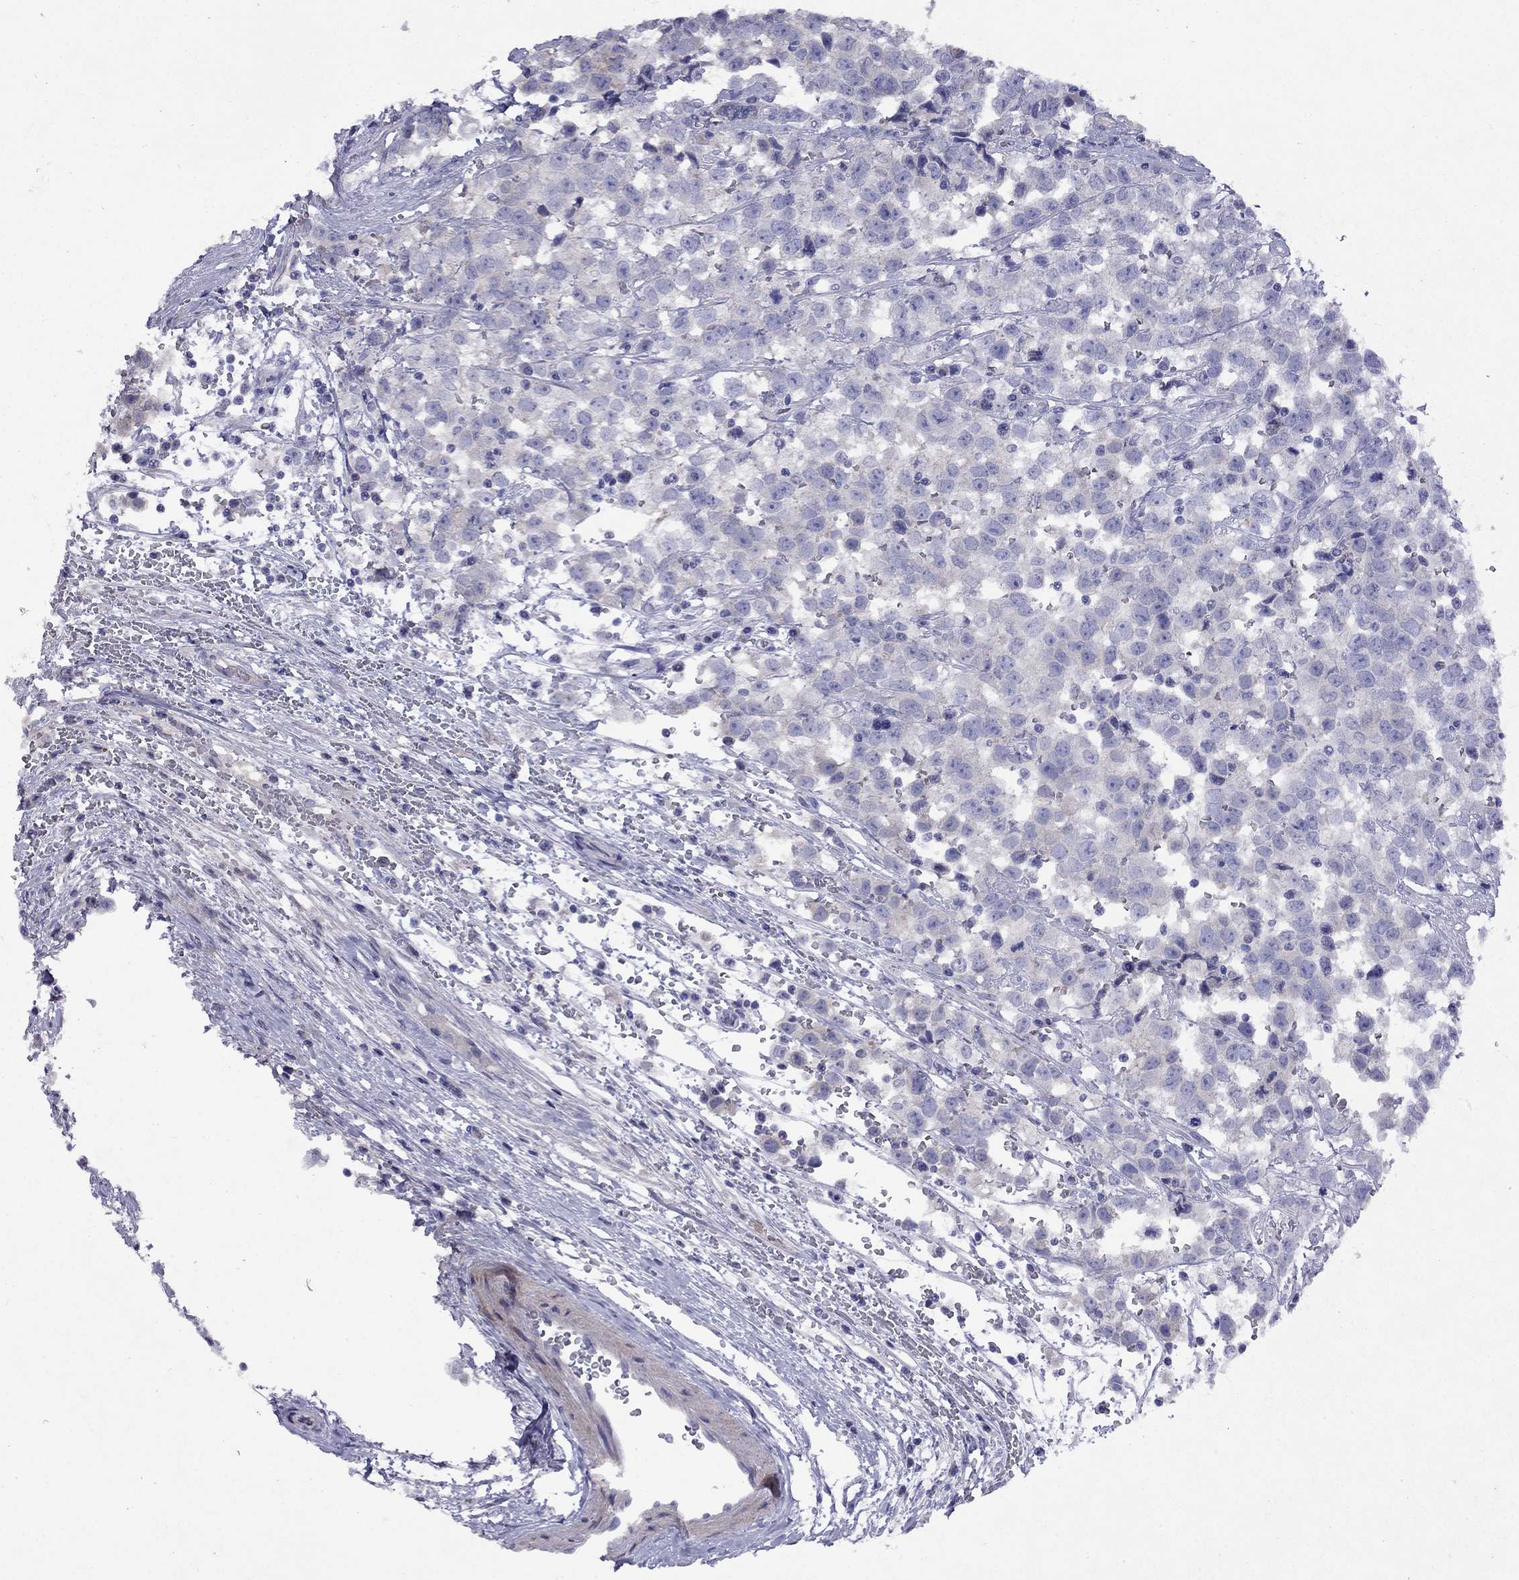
{"staining": {"intensity": "negative", "quantity": "none", "location": "none"}, "tissue": "testis cancer", "cell_type": "Tumor cells", "image_type": "cancer", "snomed": [{"axis": "morphology", "description": "Seminoma, NOS"}, {"axis": "topography", "description": "Testis"}], "caption": "Immunohistochemical staining of human testis cancer (seminoma) exhibits no significant expression in tumor cells.", "gene": "GNAT3", "patient": {"sex": "male", "age": 34}}